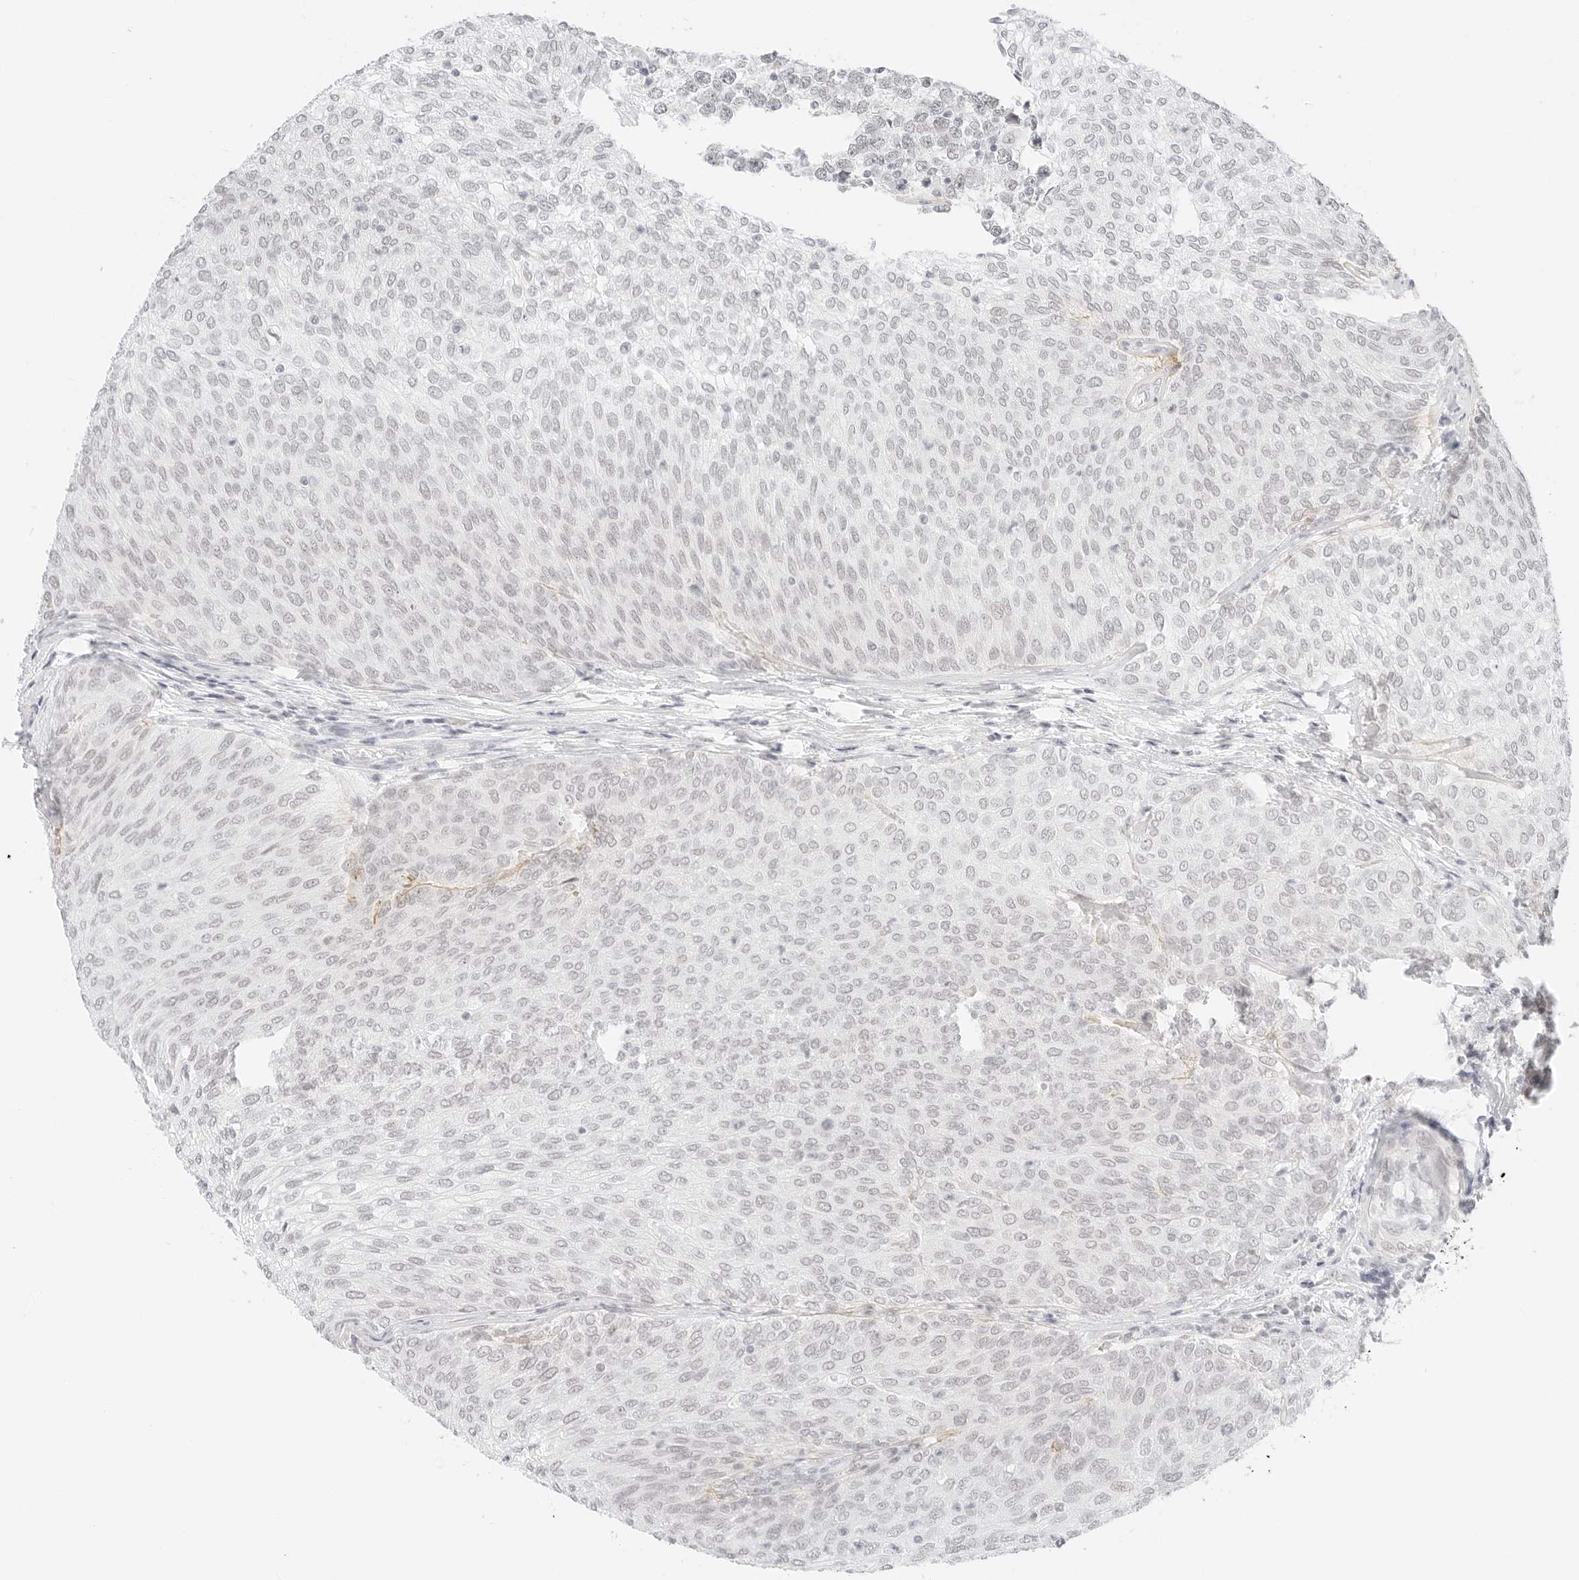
{"staining": {"intensity": "negative", "quantity": "none", "location": "none"}, "tissue": "urothelial cancer", "cell_type": "Tumor cells", "image_type": "cancer", "snomed": [{"axis": "morphology", "description": "Urothelial carcinoma, Low grade"}, {"axis": "topography", "description": "Urinary bladder"}], "caption": "Immunohistochemistry histopathology image of urothelial carcinoma (low-grade) stained for a protein (brown), which displays no positivity in tumor cells. (DAB immunohistochemistry (IHC) with hematoxylin counter stain).", "gene": "ITGA6", "patient": {"sex": "female", "age": 79}}